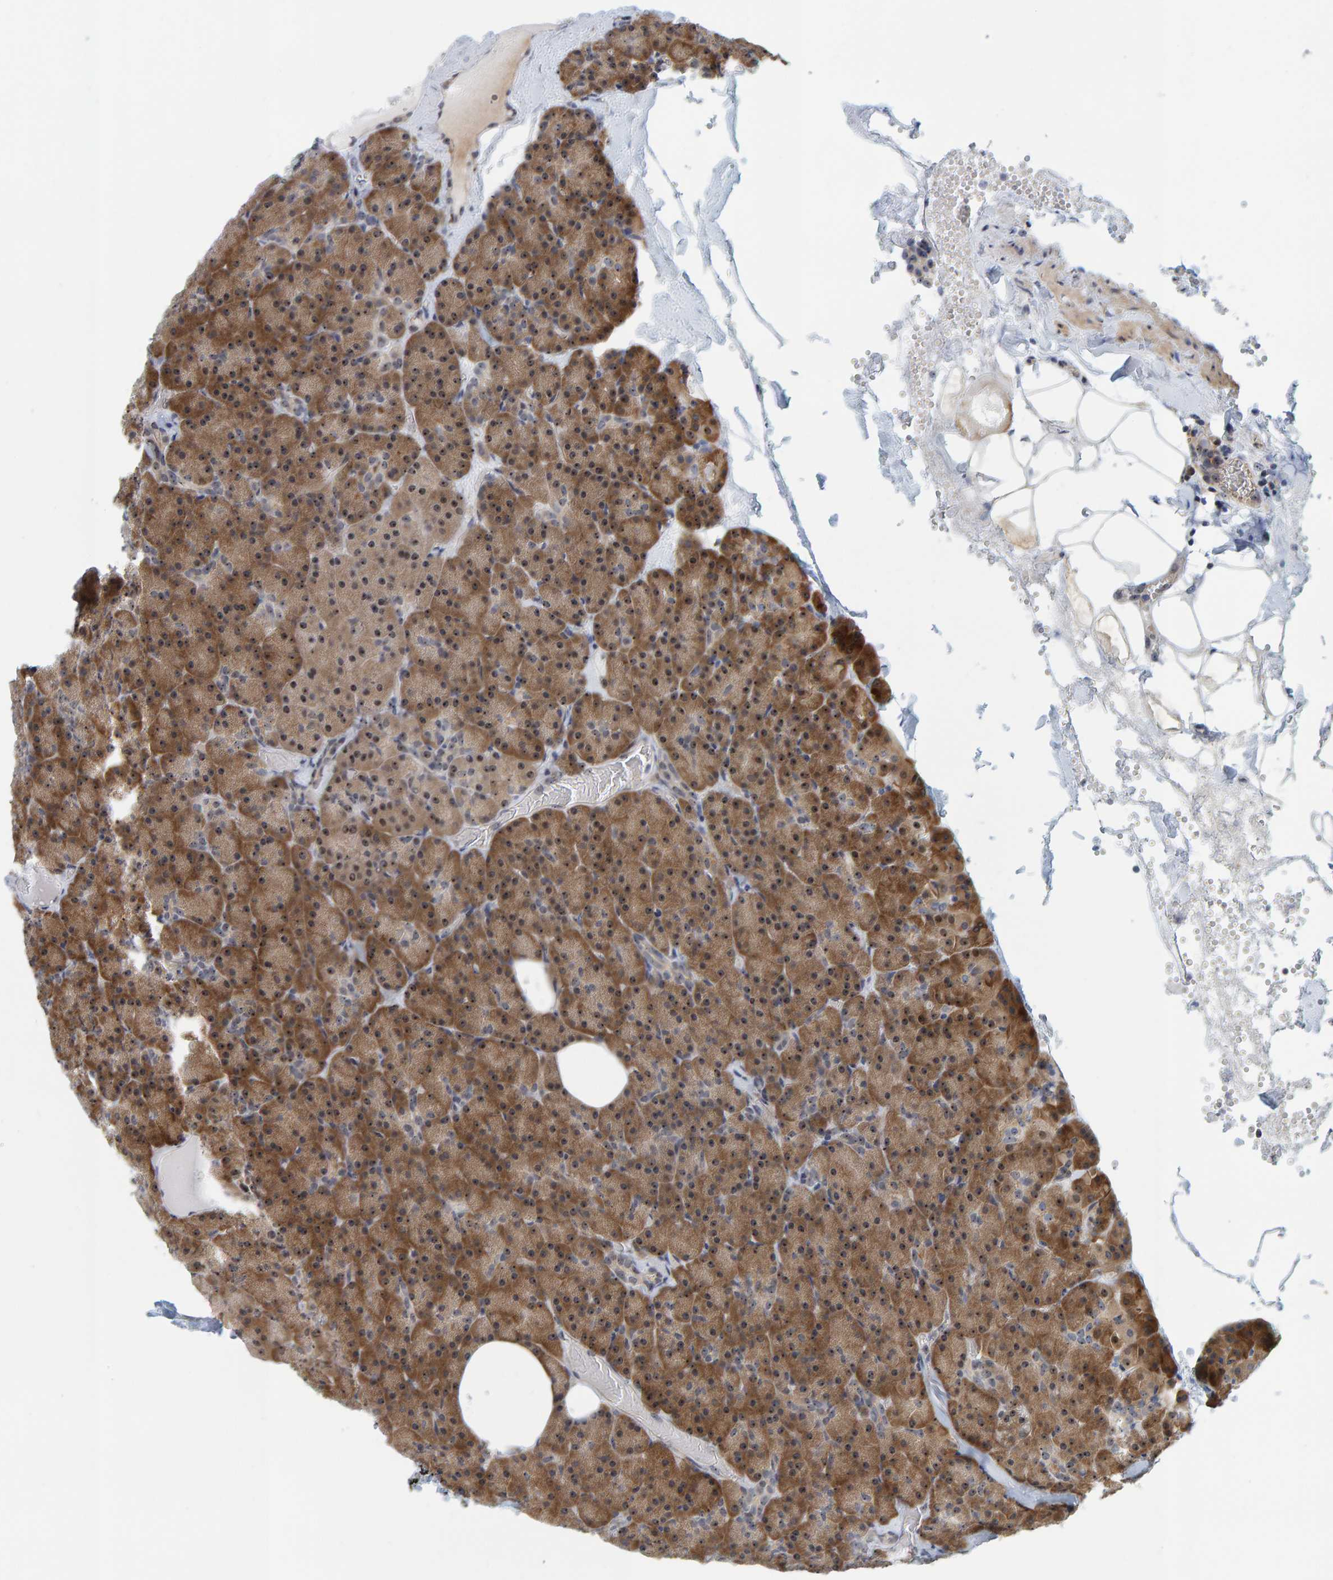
{"staining": {"intensity": "moderate", "quantity": ">75%", "location": "cytoplasmic/membranous,nuclear"}, "tissue": "pancreas", "cell_type": "Exocrine glandular cells", "image_type": "normal", "snomed": [{"axis": "morphology", "description": "Normal tissue, NOS"}, {"axis": "morphology", "description": "Carcinoid, malignant, NOS"}, {"axis": "topography", "description": "Pancreas"}], "caption": "Pancreas stained for a protein (brown) exhibits moderate cytoplasmic/membranous,nuclear positive expression in about >75% of exocrine glandular cells.", "gene": "POLR1E", "patient": {"sex": "female", "age": 35}}